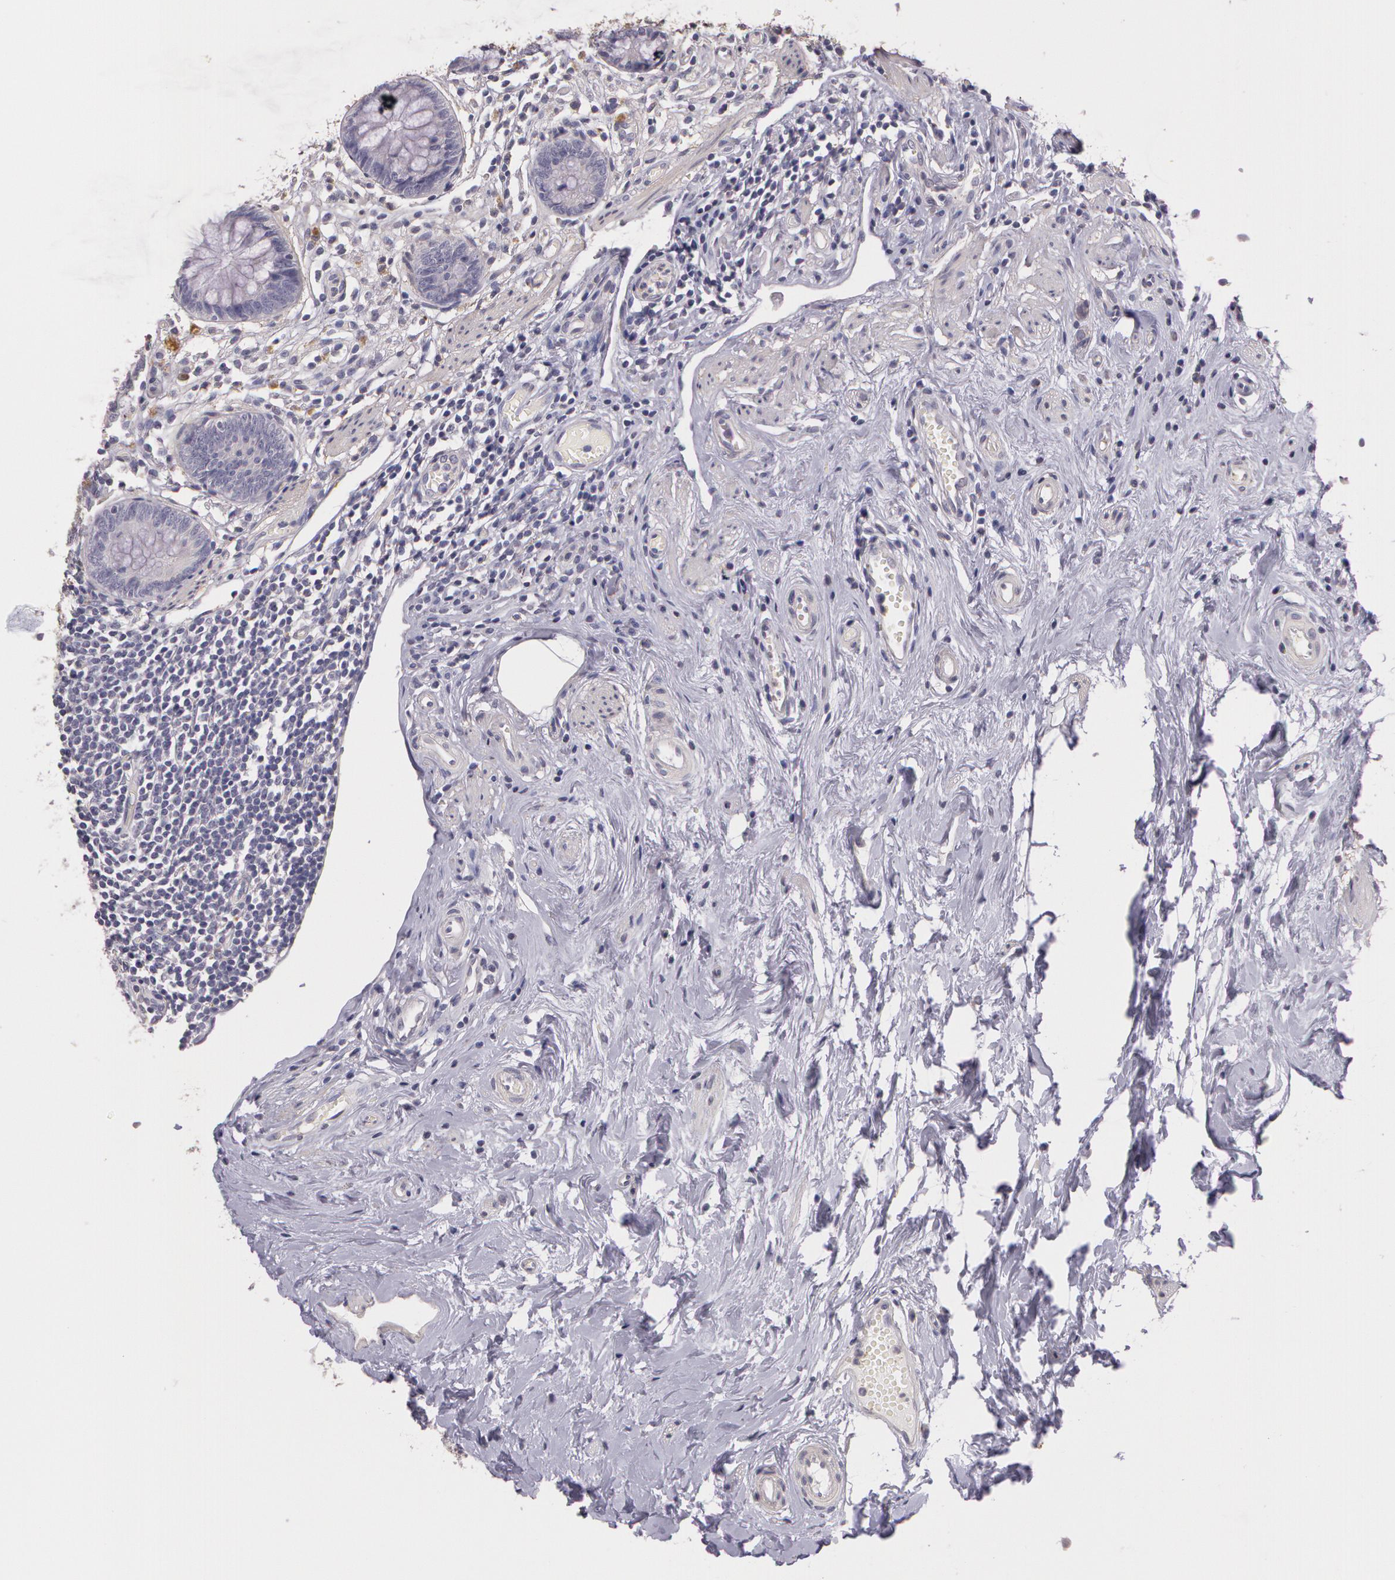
{"staining": {"intensity": "negative", "quantity": "none", "location": "none"}, "tissue": "appendix", "cell_type": "Glandular cells", "image_type": "normal", "snomed": [{"axis": "morphology", "description": "Normal tissue, NOS"}, {"axis": "topography", "description": "Appendix"}], "caption": "IHC image of normal appendix stained for a protein (brown), which reveals no staining in glandular cells.", "gene": "G2E3", "patient": {"sex": "male", "age": 38}}